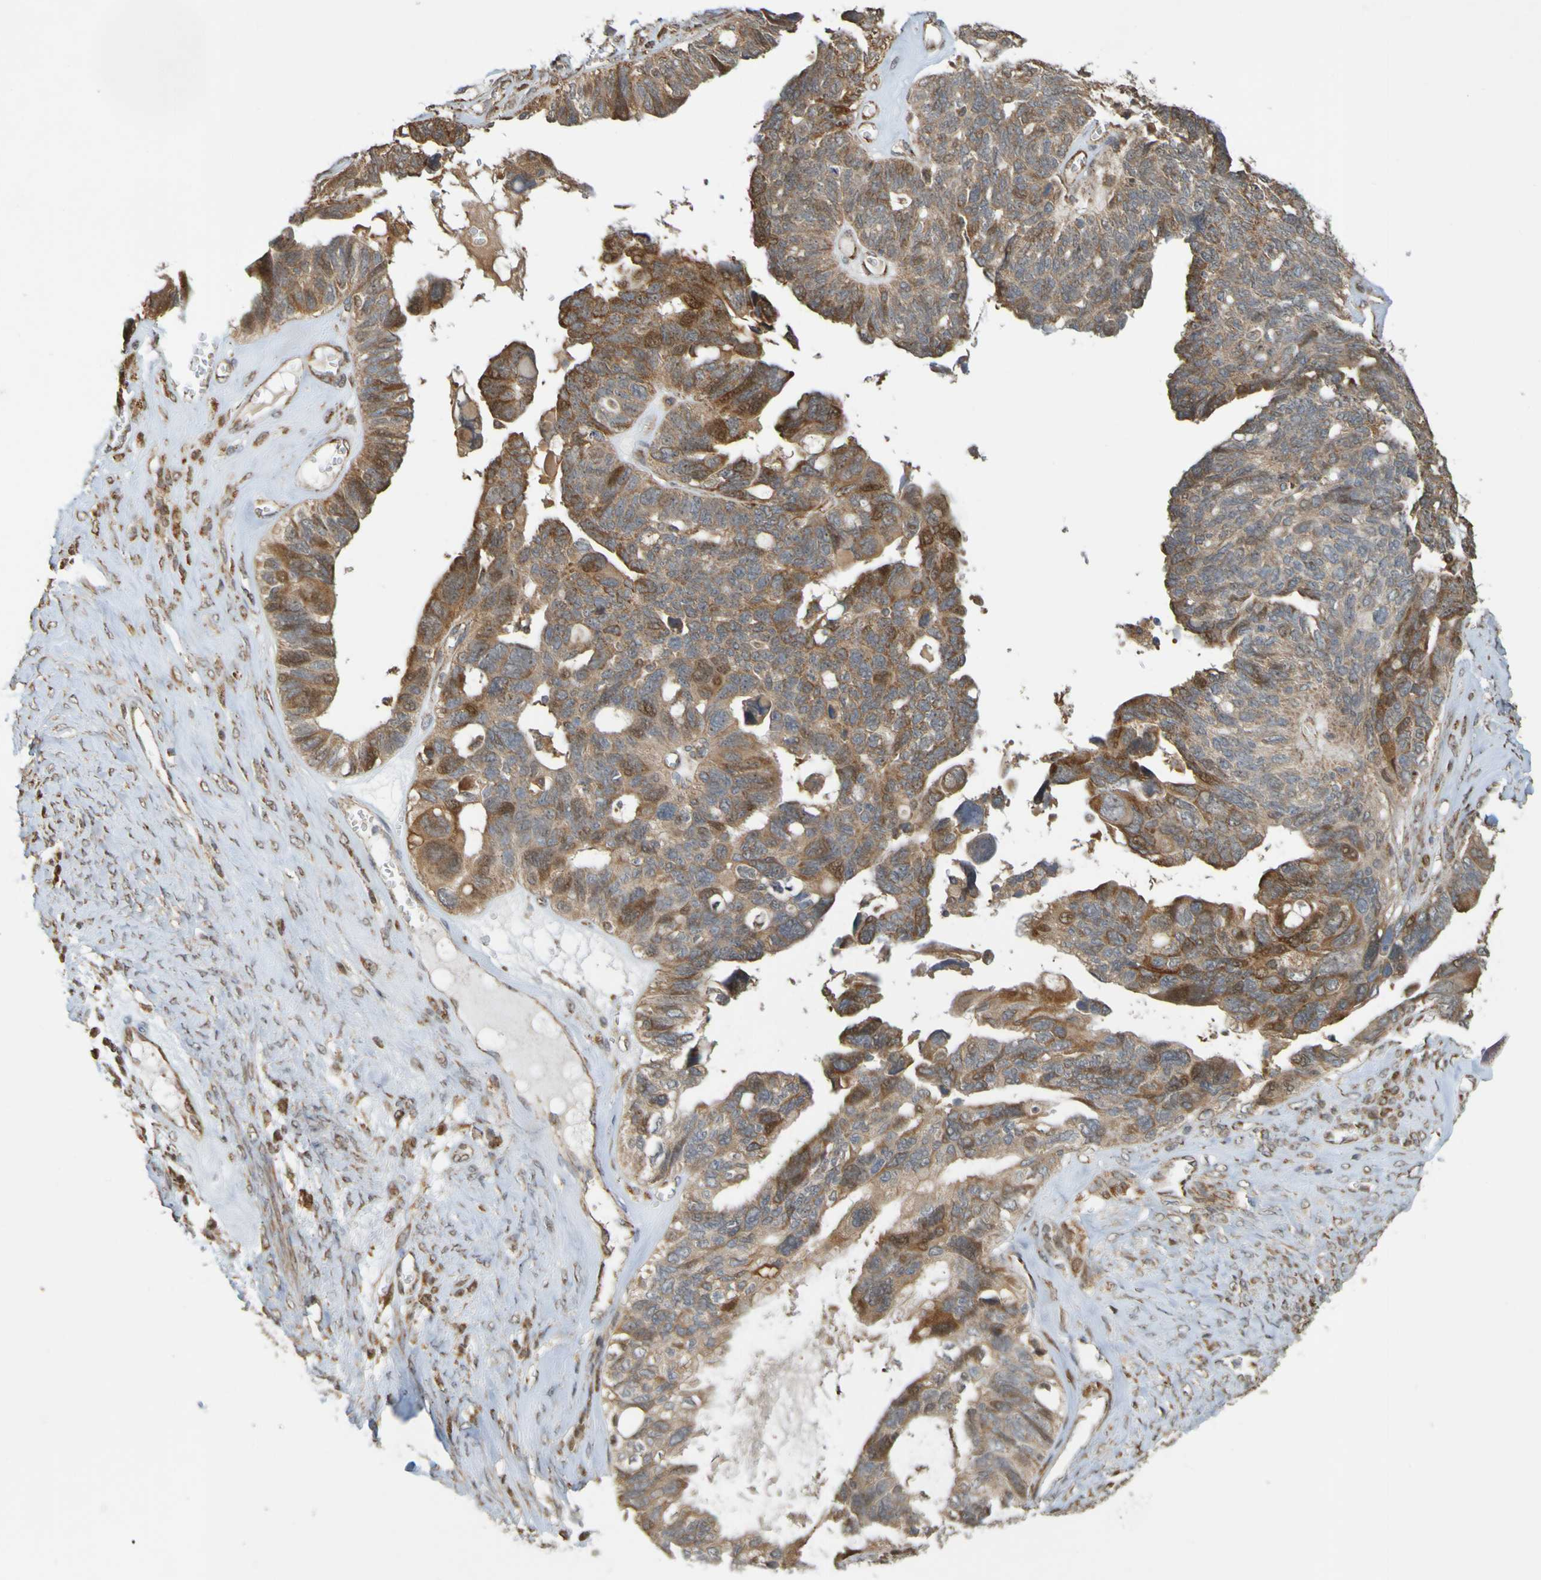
{"staining": {"intensity": "moderate", "quantity": ">75%", "location": "cytoplasmic/membranous"}, "tissue": "ovarian cancer", "cell_type": "Tumor cells", "image_type": "cancer", "snomed": [{"axis": "morphology", "description": "Cystadenocarcinoma, serous, NOS"}, {"axis": "topography", "description": "Ovary"}], "caption": "A brown stain shows moderate cytoplasmic/membranous expression of a protein in human ovarian cancer tumor cells.", "gene": "TMBIM1", "patient": {"sex": "female", "age": 79}}